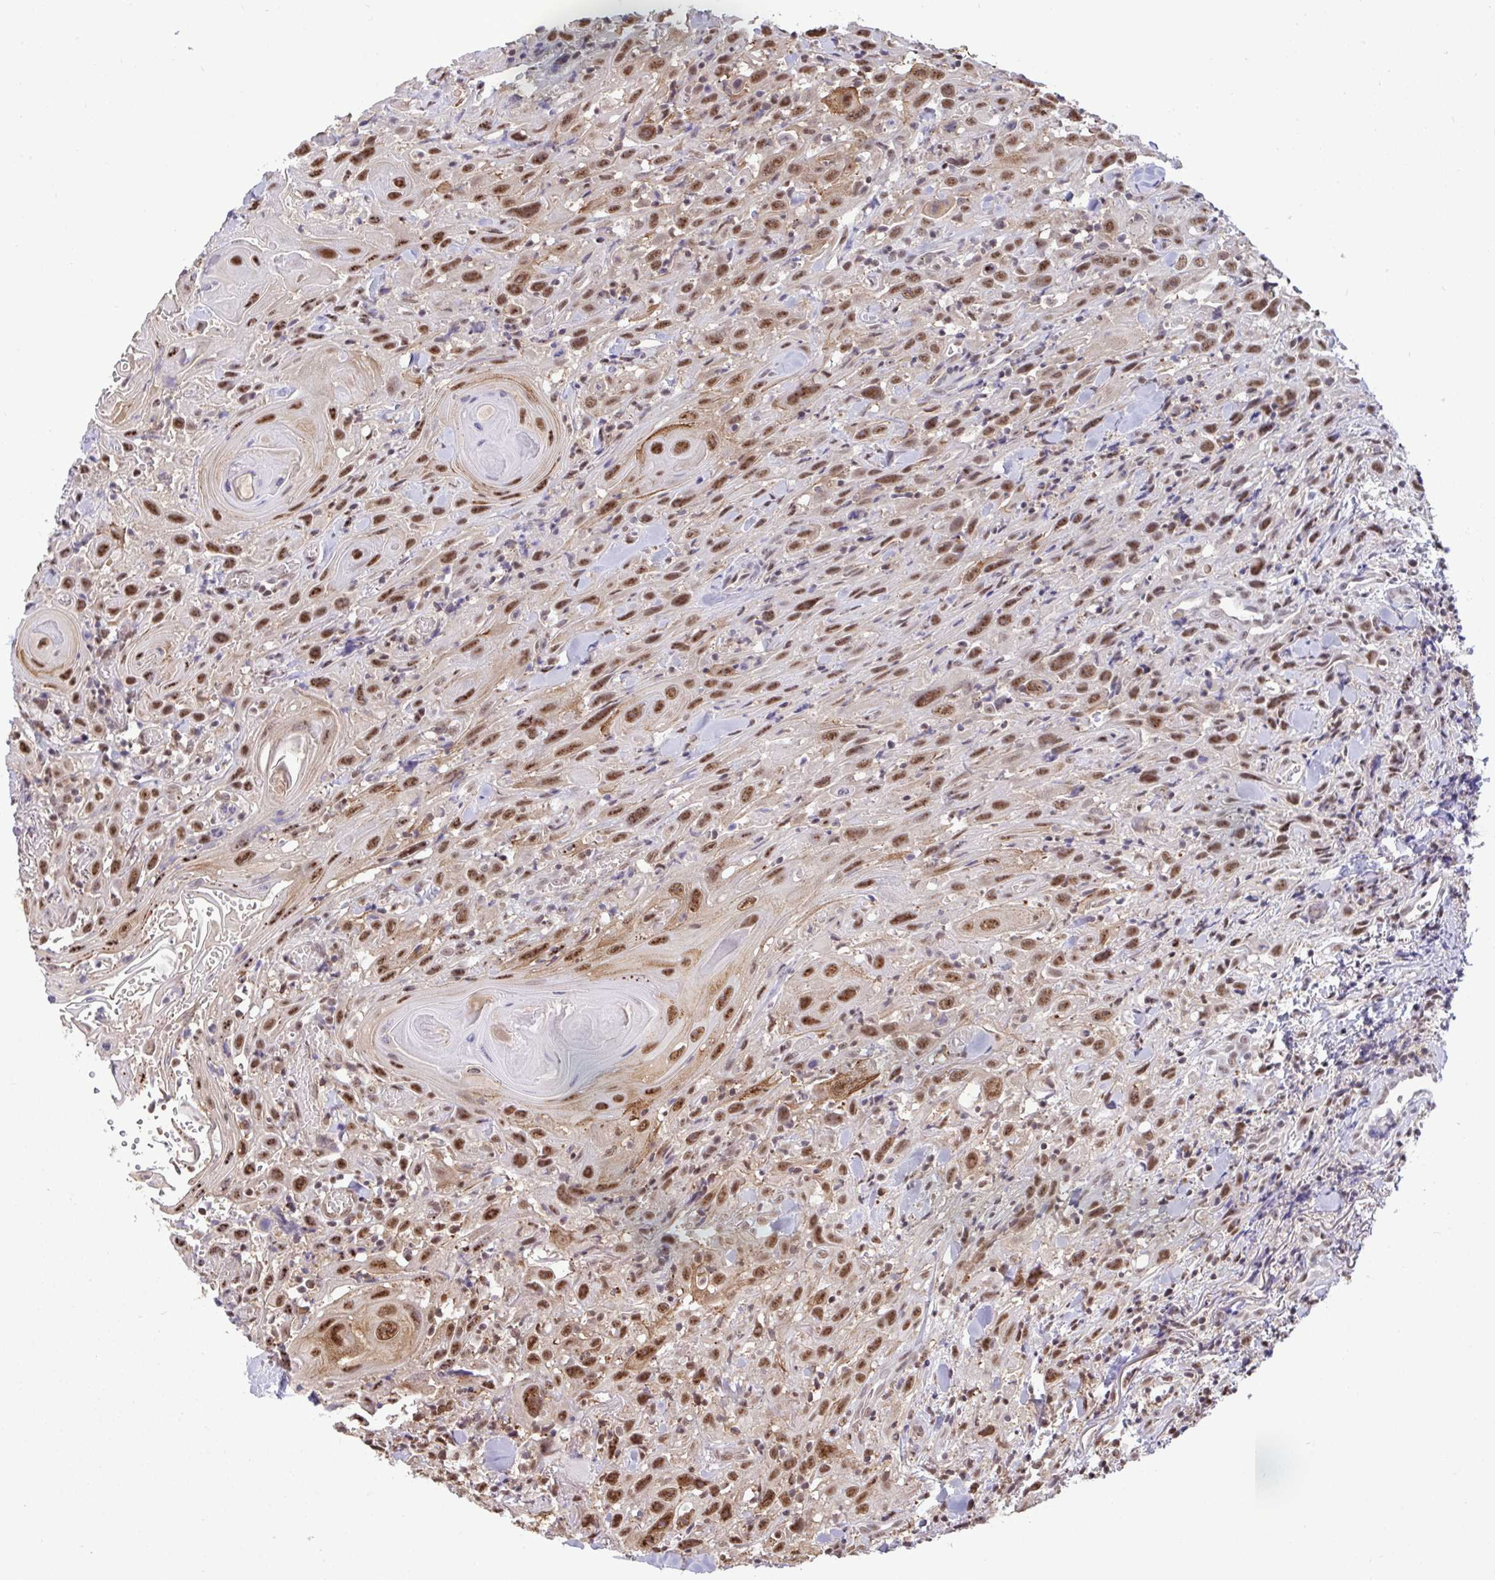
{"staining": {"intensity": "moderate", "quantity": ">75%", "location": "nuclear"}, "tissue": "head and neck cancer", "cell_type": "Tumor cells", "image_type": "cancer", "snomed": [{"axis": "morphology", "description": "Squamous cell carcinoma, NOS"}, {"axis": "topography", "description": "Head-Neck"}], "caption": "An immunohistochemistry (IHC) micrograph of tumor tissue is shown. Protein staining in brown labels moderate nuclear positivity in head and neck squamous cell carcinoma within tumor cells.", "gene": "PUF60", "patient": {"sex": "female", "age": 95}}